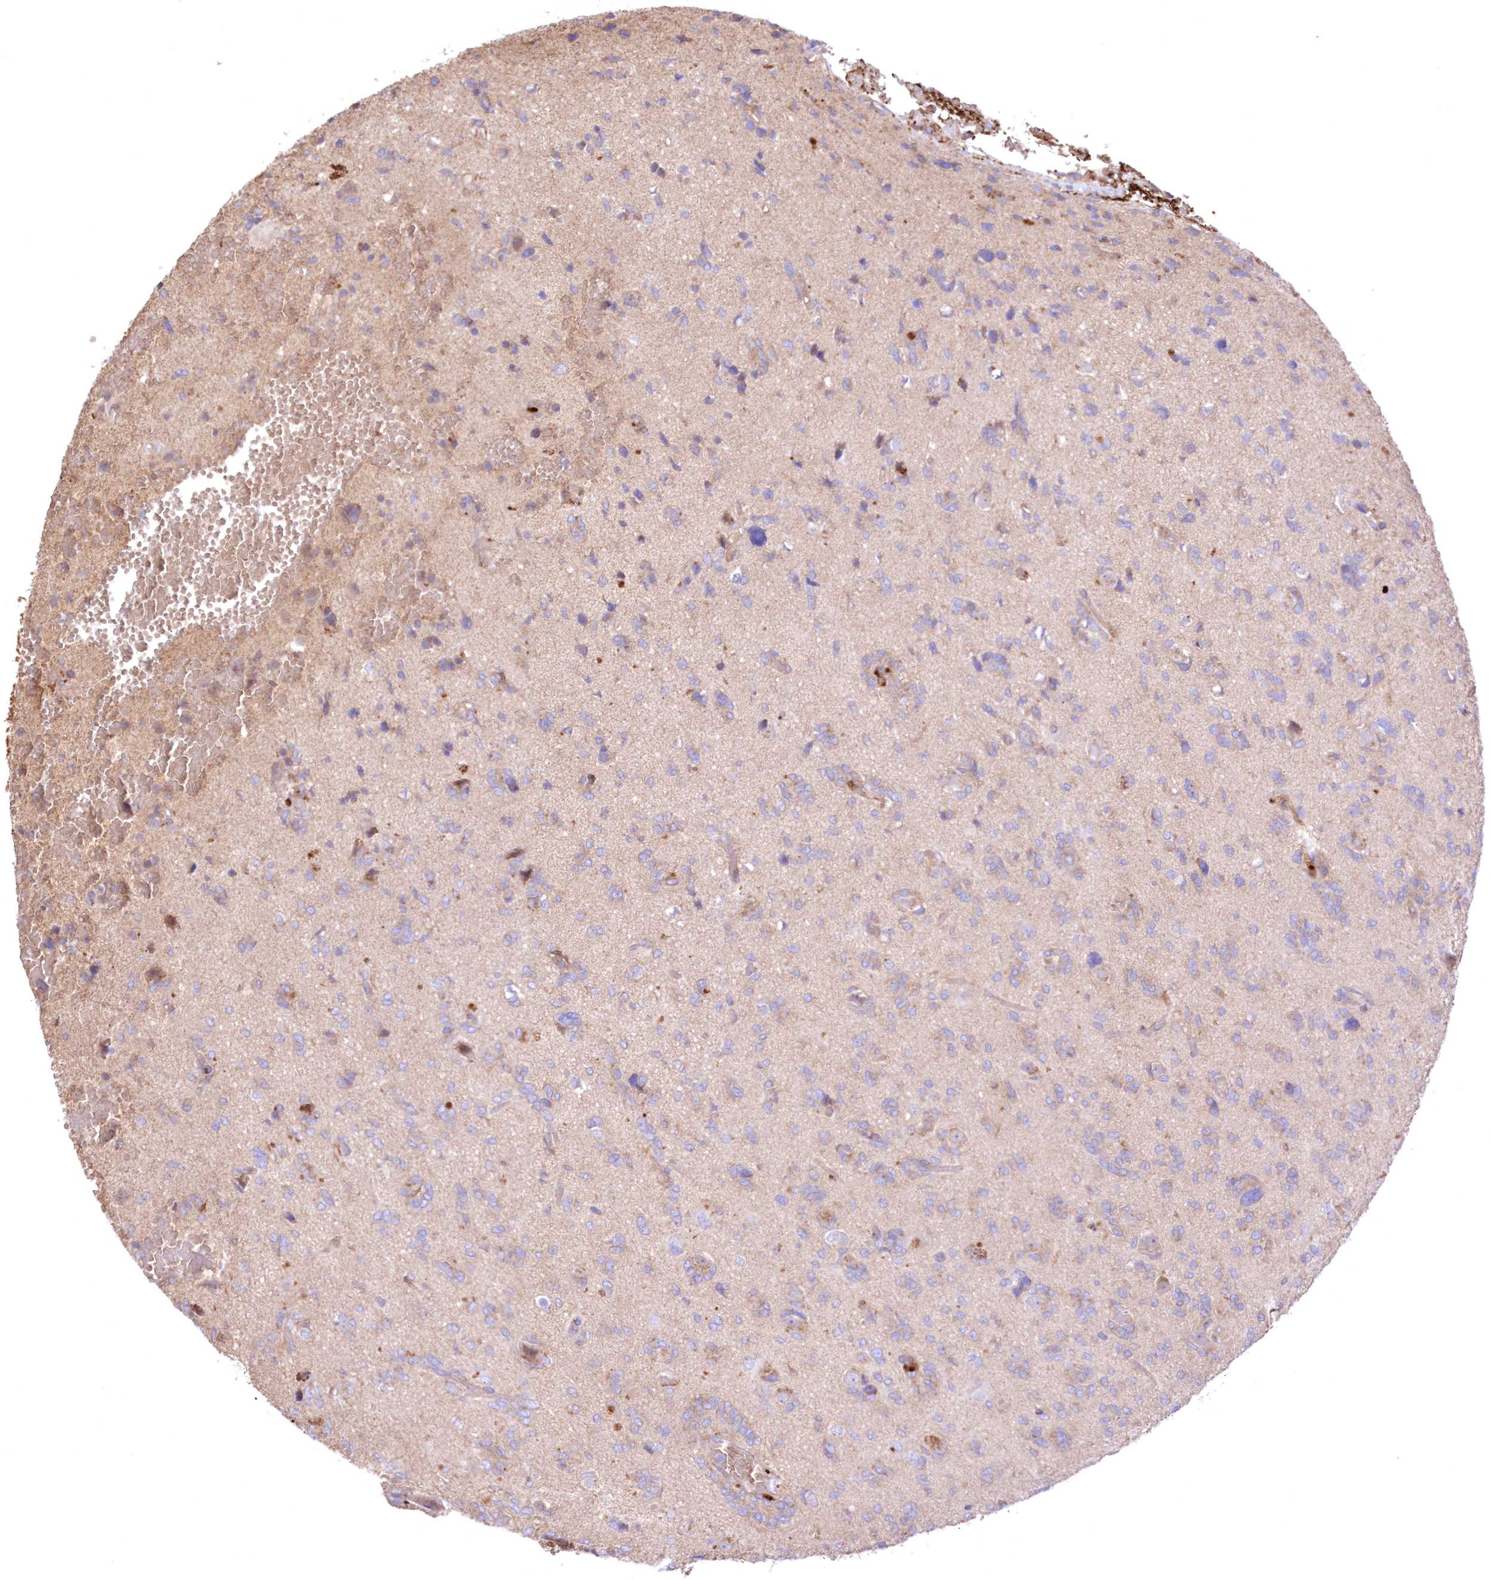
{"staining": {"intensity": "negative", "quantity": "none", "location": "none"}, "tissue": "glioma", "cell_type": "Tumor cells", "image_type": "cancer", "snomed": [{"axis": "morphology", "description": "Glioma, malignant, High grade"}, {"axis": "topography", "description": "Brain"}], "caption": "Photomicrograph shows no significant protein positivity in tumor cells of high-grade glioma (malignant).", "gene": "FCHO2", "patient": {"sex": "female", "age": 59}}